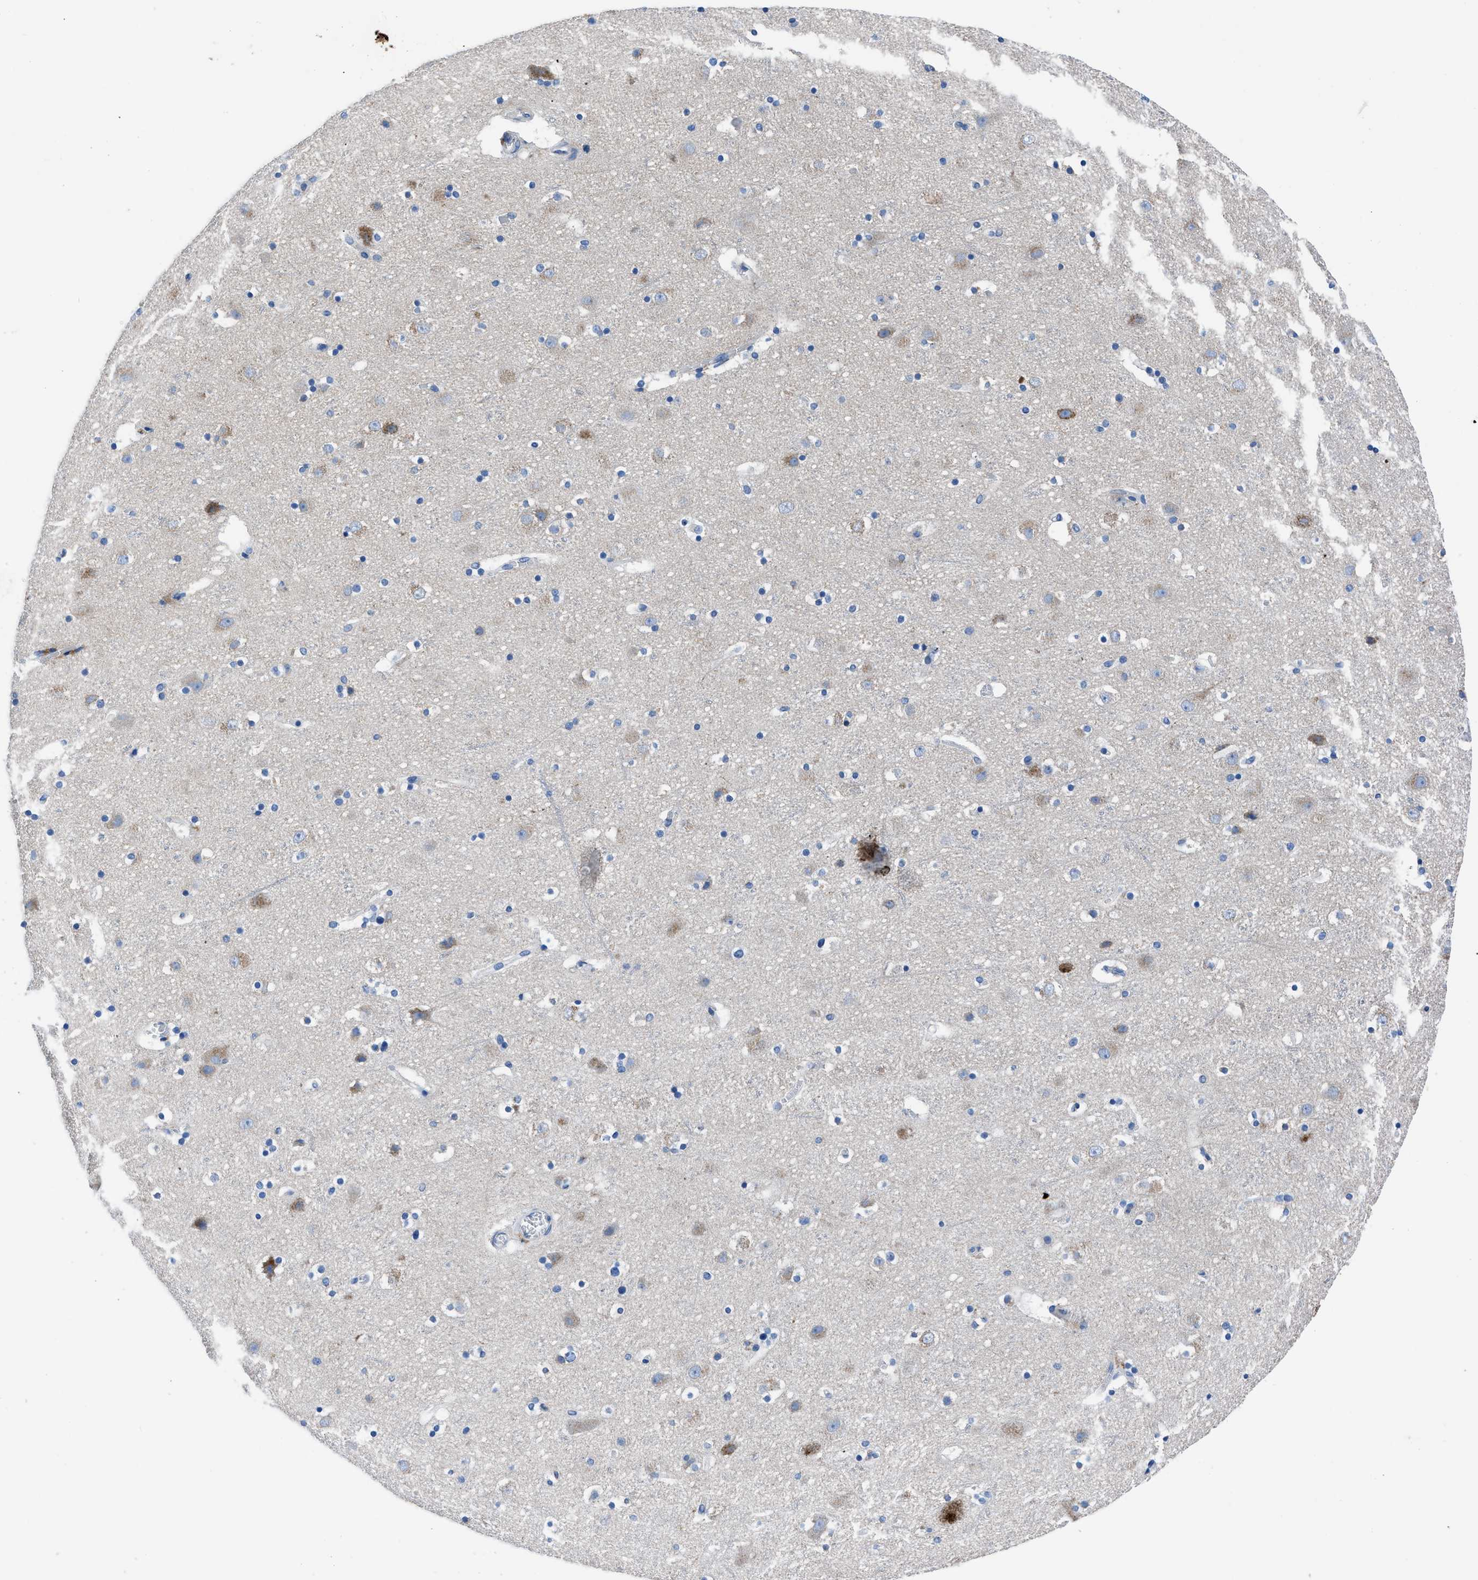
{"staining": {"intensity": "negative", "quantity": "none", "location": "none"}, "tissue": "cerebral cortex", "cell_type": "Endothelial cells", "image_type": "normal", "snomed": [{"axis": "morphology", "description": "Normal tissue, NOS"}, {"axis": "topography", "description": "Cerebral cortex"}], "caption": "High magnification brightfield microscopy of normal cerebral cortex stained with DAB (brown) and counterstained with hematoxylin (blue): endothelial cells show no significant expression.", "gene": "ZDHHC3", "patient": {"sex": "male", "age": 45}}